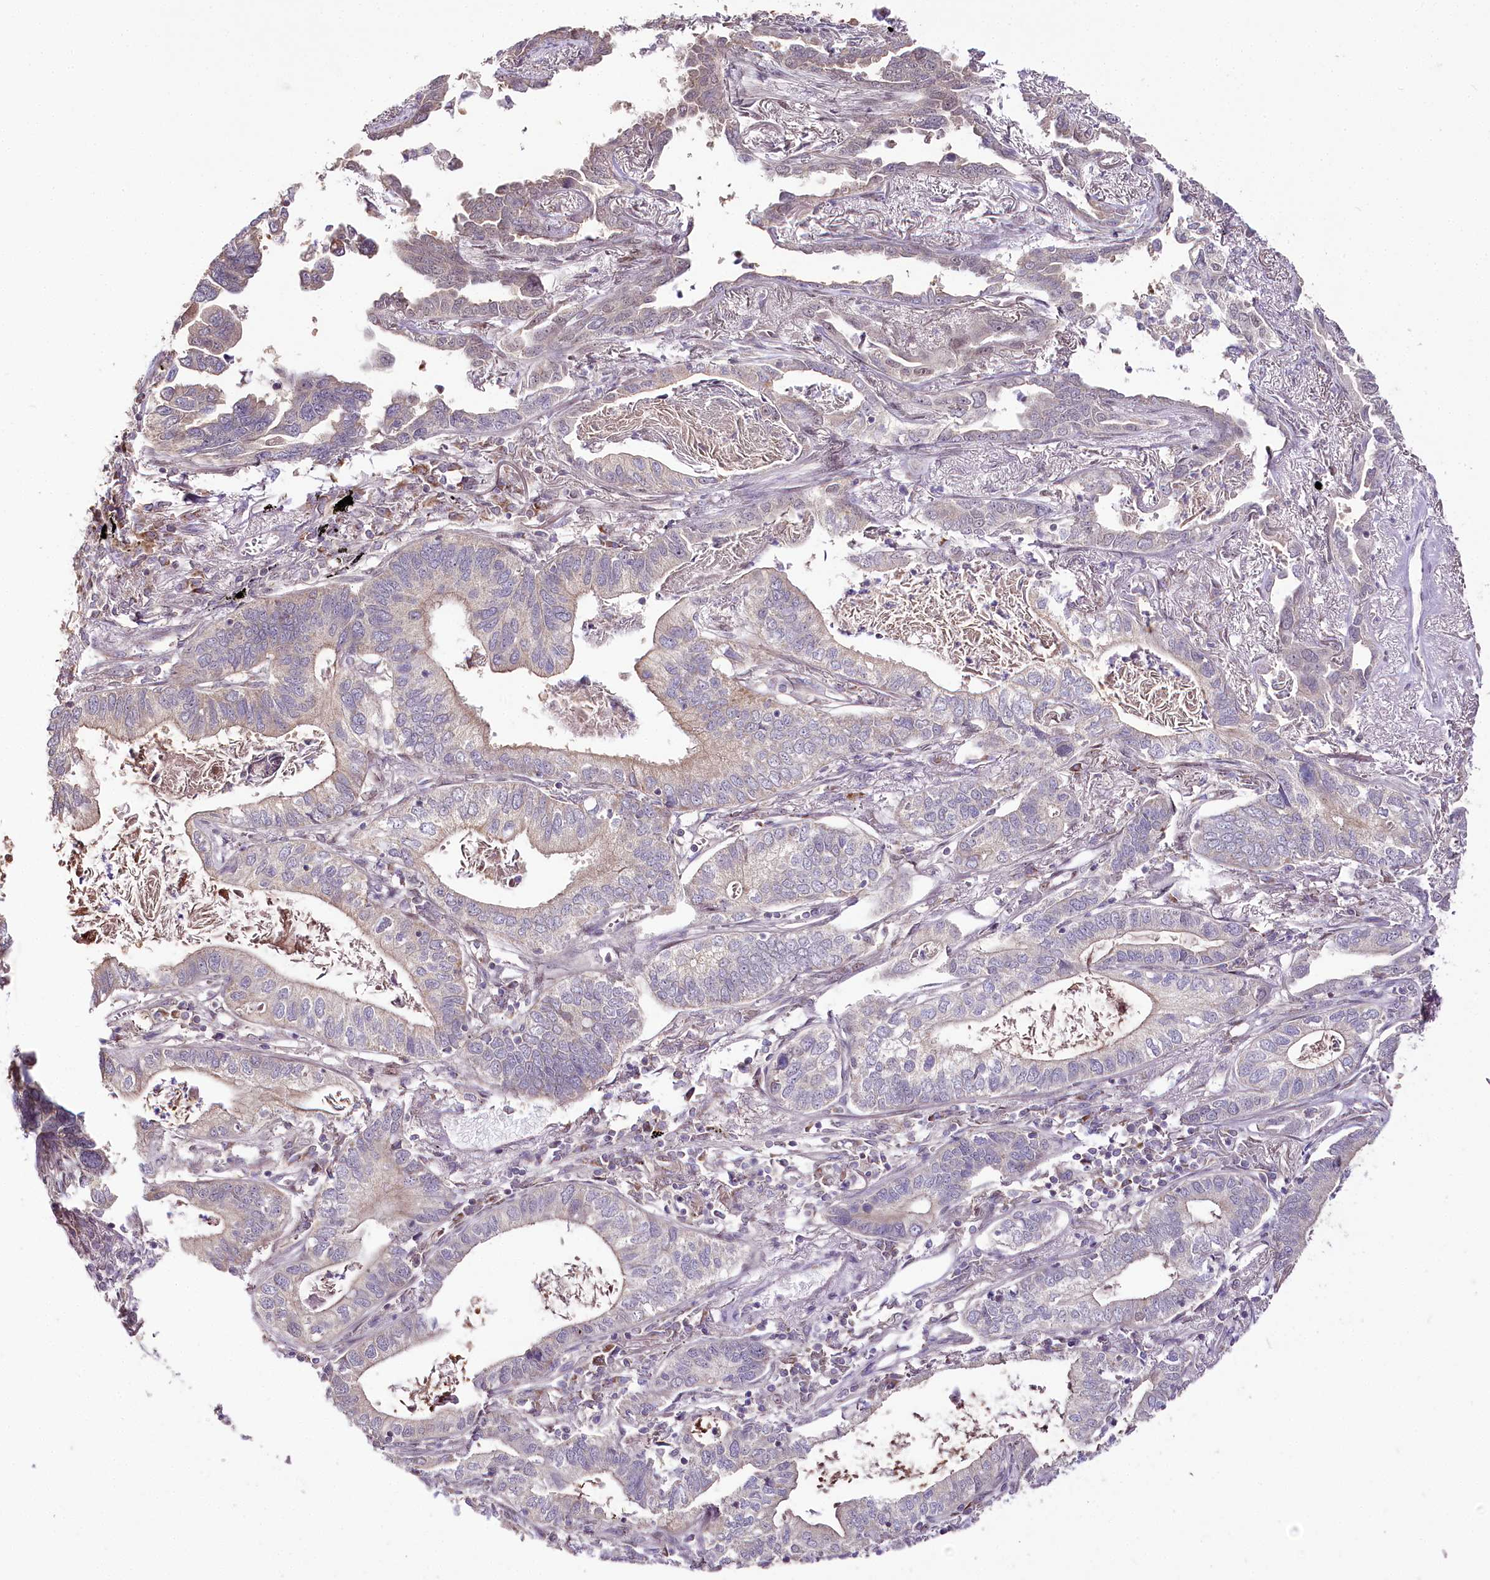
{"staining": {"intensity": "negative", "quantity": "none", "location": "none"}, "tissue": "lung cancer", "cell_type": "Tumor cells", "image_type": "cancer", "snomed": [{"axis": "morphology", "description": "Adenocarcinoma, NOS"}, {"axis": "topography", "description": "Lung"}], "caption": "Tumor cells show no significant protein positivity in adenocarcinoma (lung). Nuclei are stained in blue.", "gene": "ZNF226", "patient": {"sex": "male", "age": 67}}